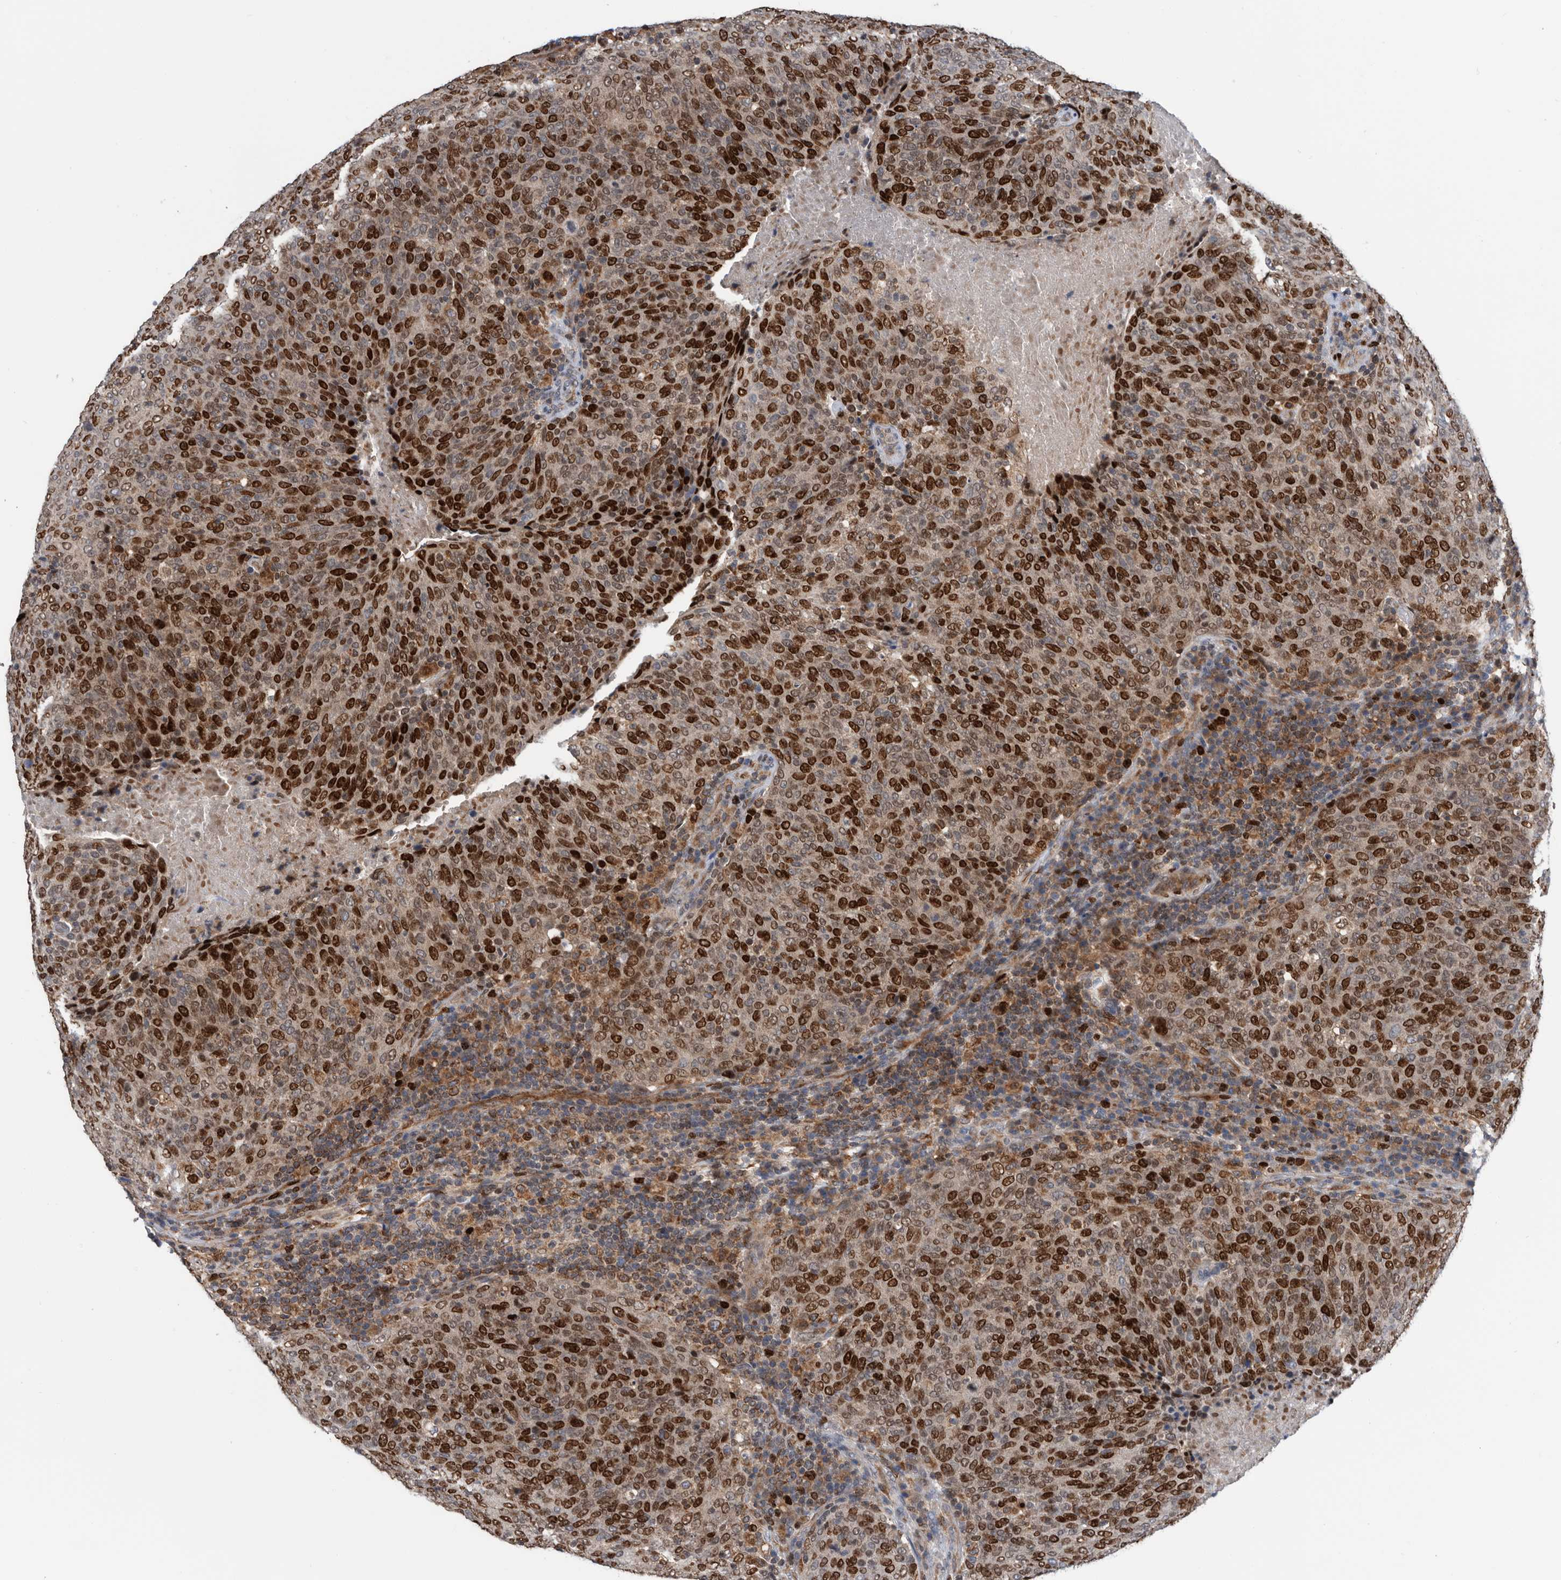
{"staining": {"intensity": "strong", "quantity": ">75%", "location": "nuclear"}, "tissue": "head and neck cancer", "cell_type": "Tumor cells", "image_type": "cancer", "snomed": [{"axis": "morphology", "description": "Squamous cell carcinoma, NOS"}, {"axis": "morphology", "description": "Squamous cell carcinoma, metastatic, NOS"}, {"axis": "topography", "description": "Lymph node"}, {"axis": "topography", "description": "Head-Neck"}], "caption": "Head and neck squamous cell carcinoma stained for a protein (brown) exhibits strong nuclear positive staining in about >75% of tumor cells.", "gene": "ATAD2", "patient": {"sex": "male", "age": 62}}